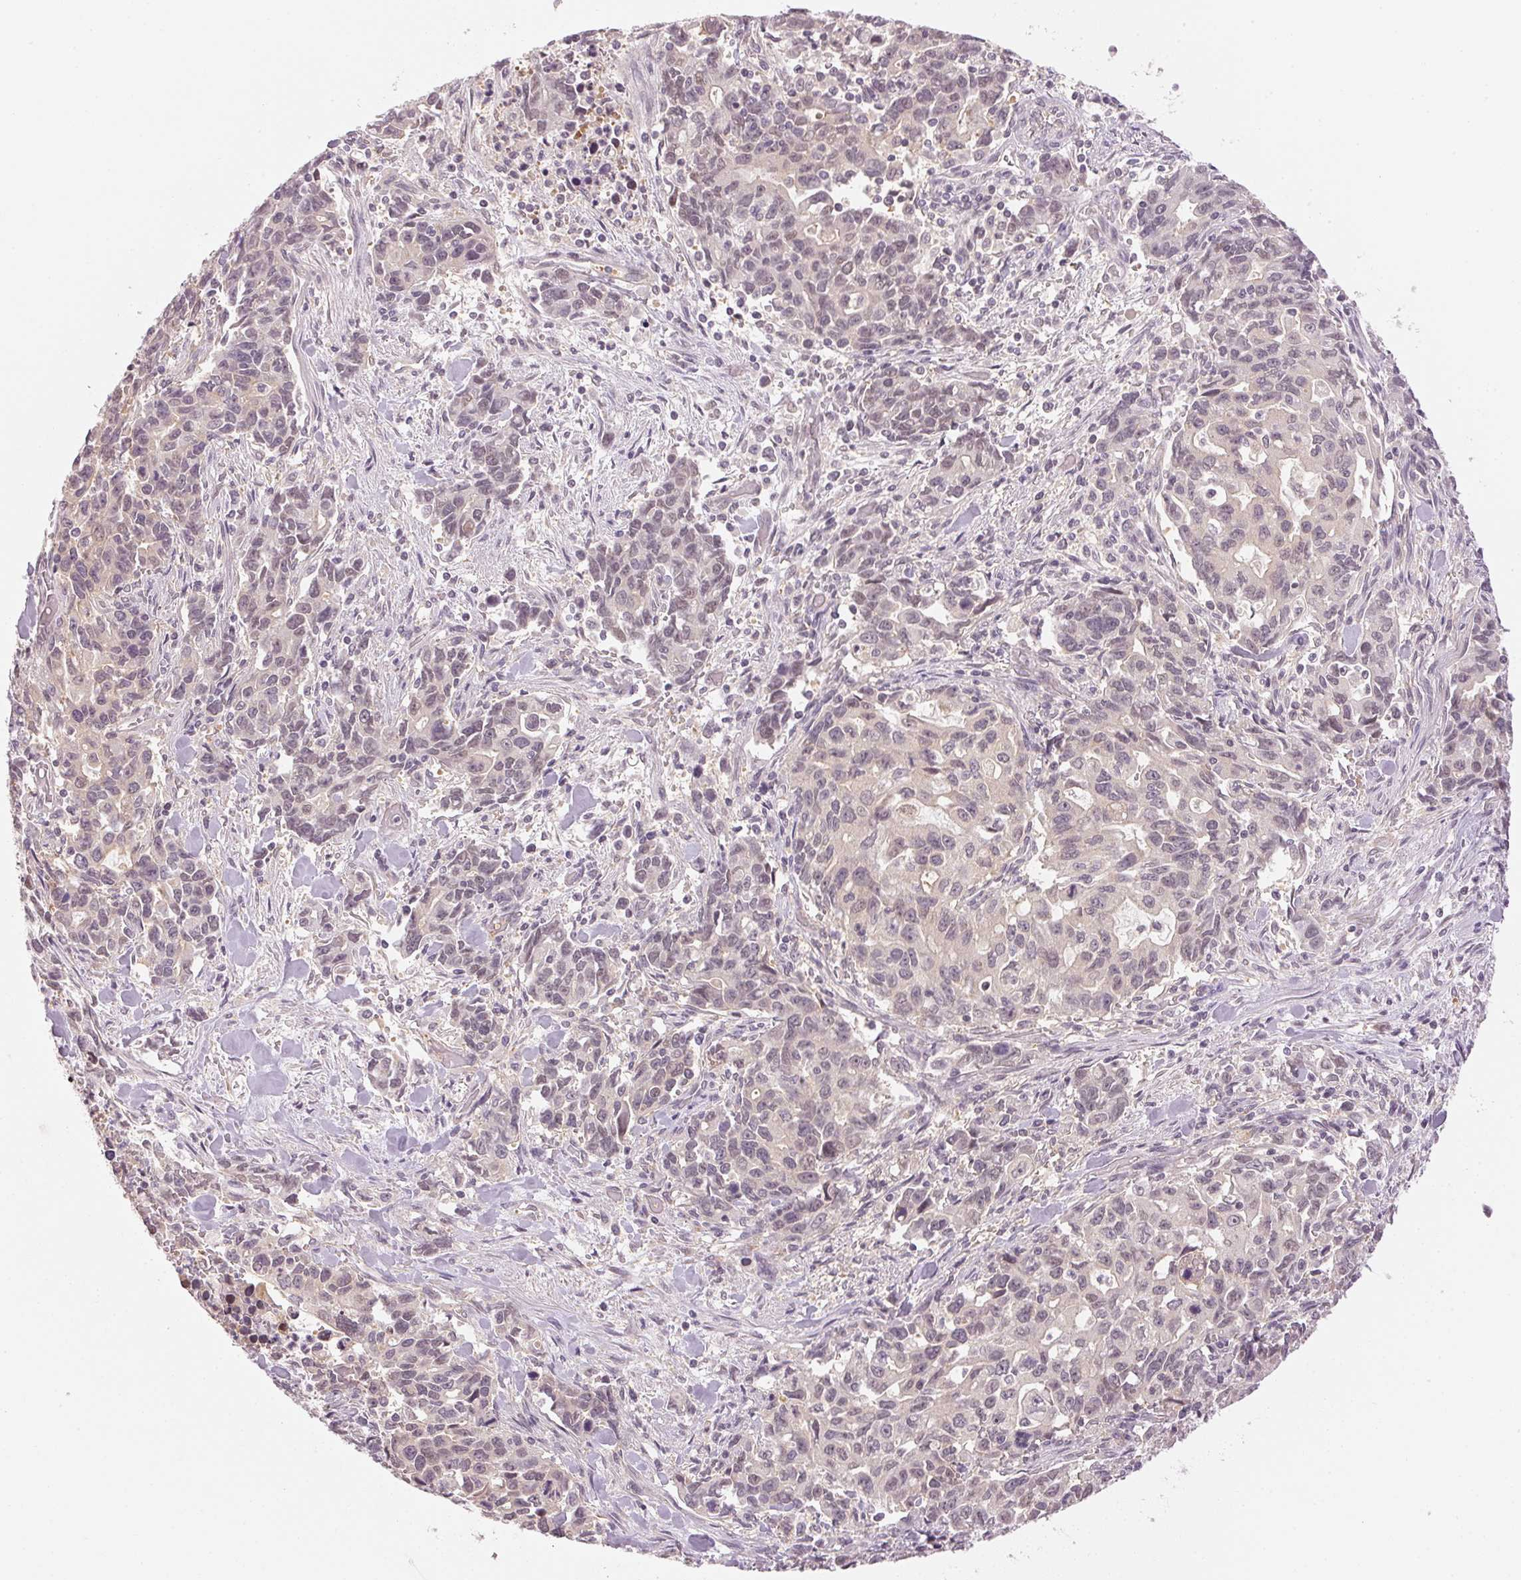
{"staining": {"intensity": "weak", "quantity": "<25%", "location": "nuclear"}, "tissue": "stomach cancer", "cell_type": "Tumor cells", "image_type": "cancer", "snomed": [{"axis": "morphology", "description": "Adenocarcinoma, NOS"}, {"axis": "topography", "description": "Stomach, upper"}], "caption": "The immunohistochemistry (IHC) photomicrograph has no significant positivity in tumor cells of stomach adenocarcinoma tissue.", "gene": "KPRP", "patient": {"sex": "male", "age": 85}}